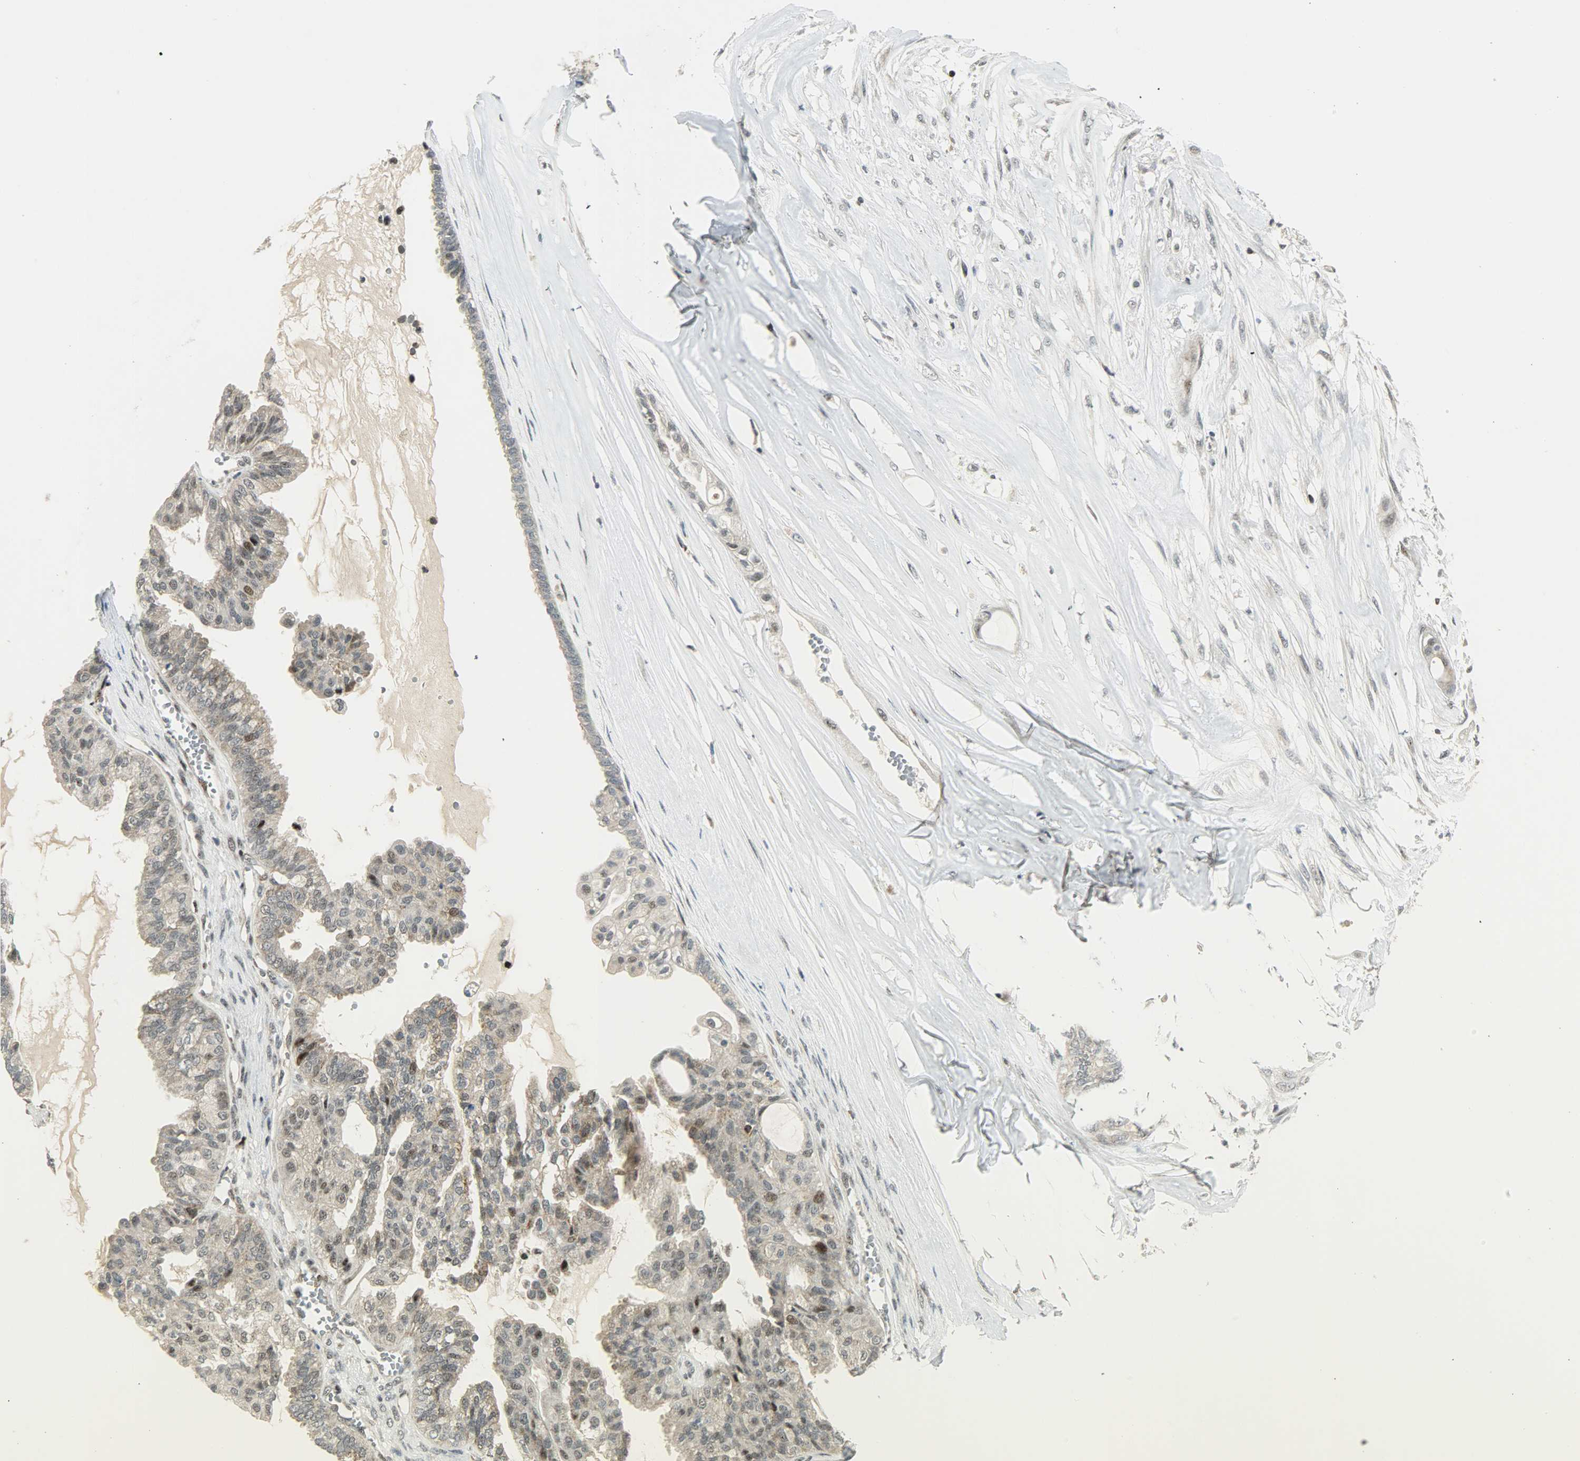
{"staining": {"intensity": "weak", "quantity": ">75%", "location": "cytoplasmic/membranous,nuclear"}, "tissue": "ovarian cancer", "cell_type": "Tumor cells", "image_type": "cancer", "snomed": [{"axis": "morphology", "description": "Carcinoma, NOS"}, {"axis": "morphology", "description": "Carcinoma, endometroid"}, {"axis": "topography", "description": "Ovary"}], "caption": "Immunohistochemical staining of human ovarian cancer (endometroid carcinoma) exhibits low levels of weak cytoplasmic/membranous and nuclear protein positivity in about >75% of tumor cells.", "gene": "IL15", "patient": {"sex": "female", "age": 50}}